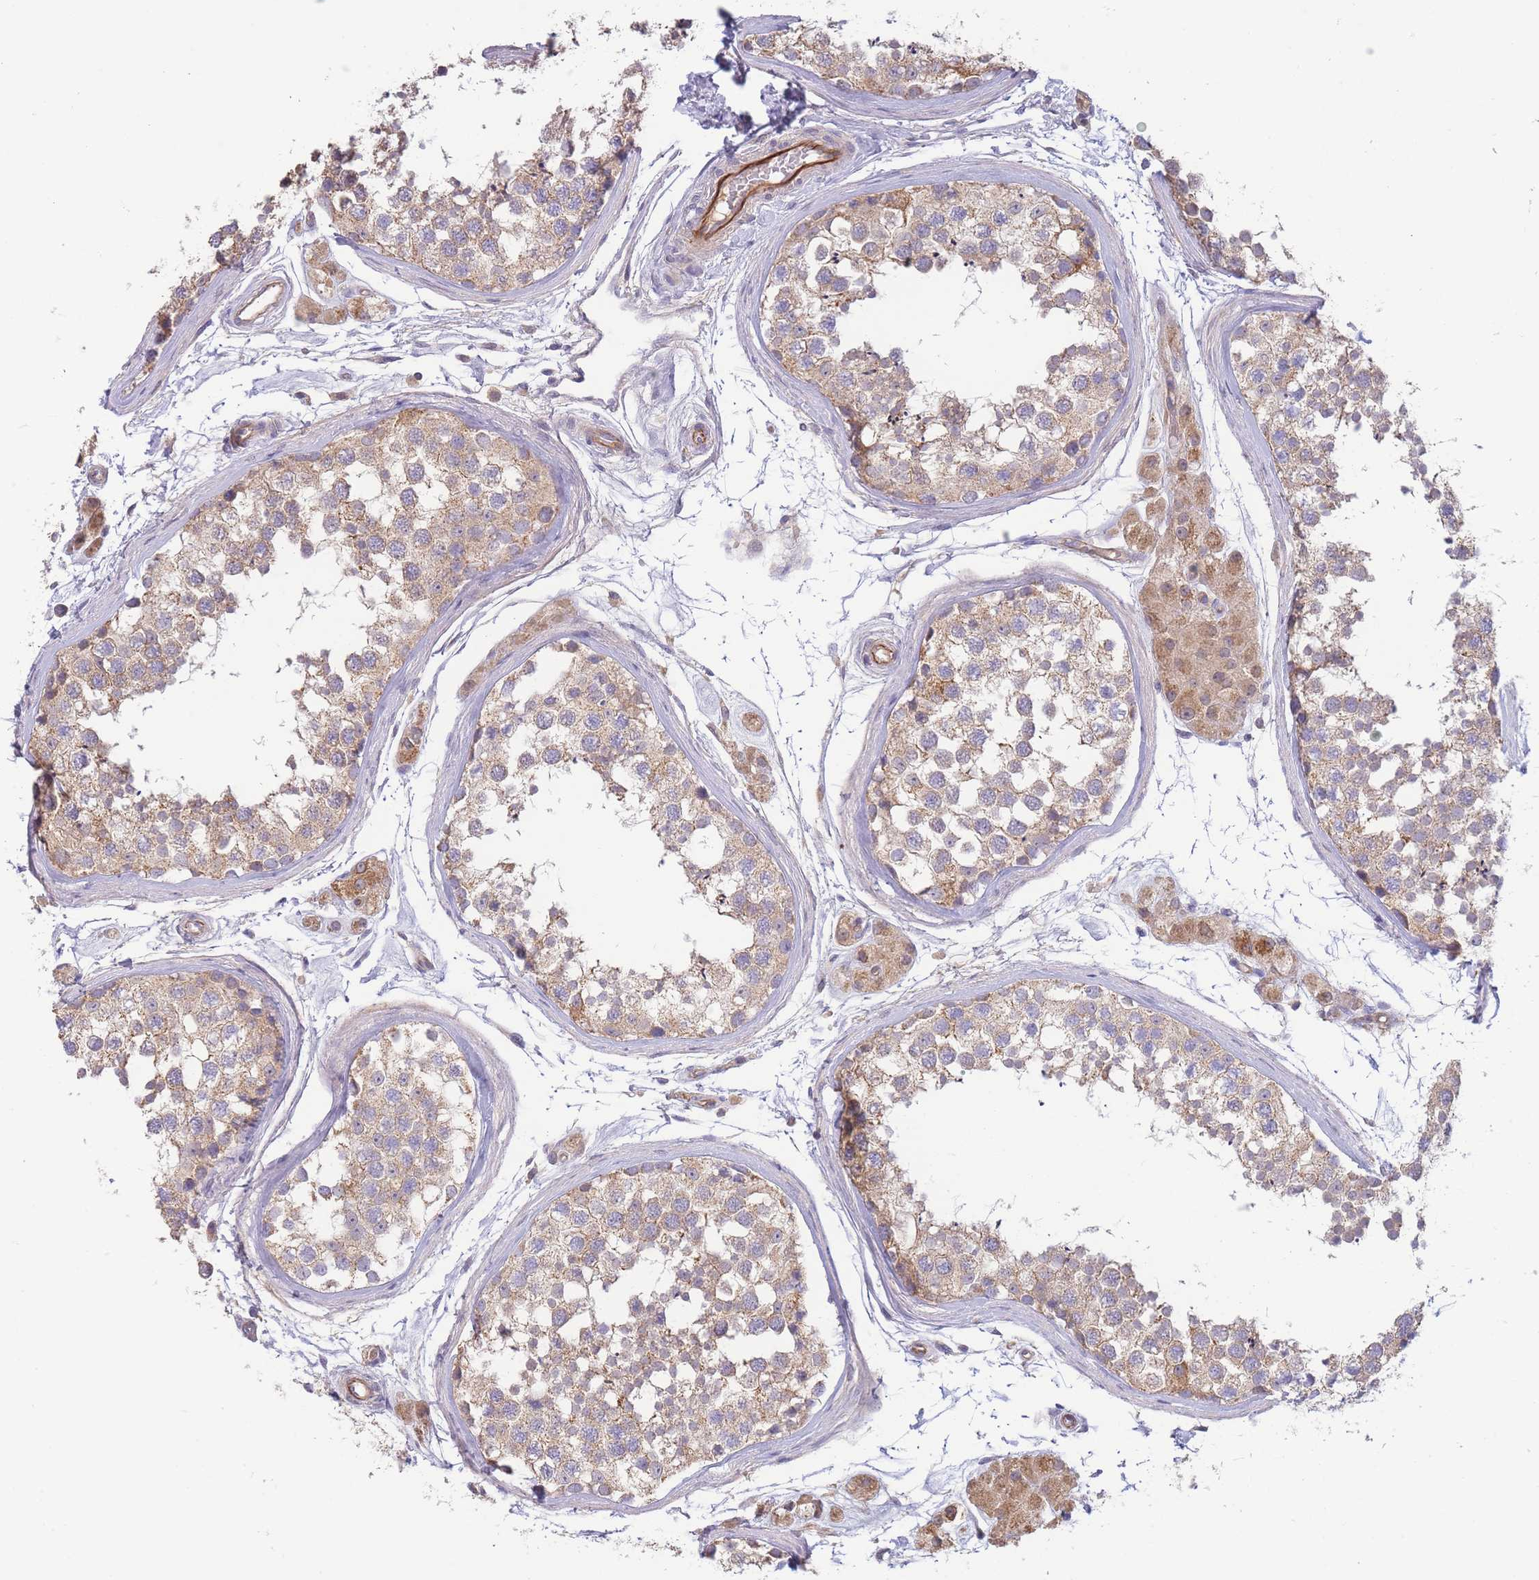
{"staining": {"intensity": "weak", "quantity": ">75%", "location": "cytoplasmic/membranous"}, "tissue": "testis", "cell_type": "Cells in seminiferous ducts", "image_type": "normal", "snomed": [{"axis": "morphology", "description": "Normal tissue, NOS"}, {"axis": "topography", "description": "Testis"}], "caption": "Cells in seminiferous ducts display weak cytoplasmic/membranous staining in approximately >75% of cells in unremarkable testis.", "gene": "NDUFAF5", "patient": {"sex": "male", "age": 56}}